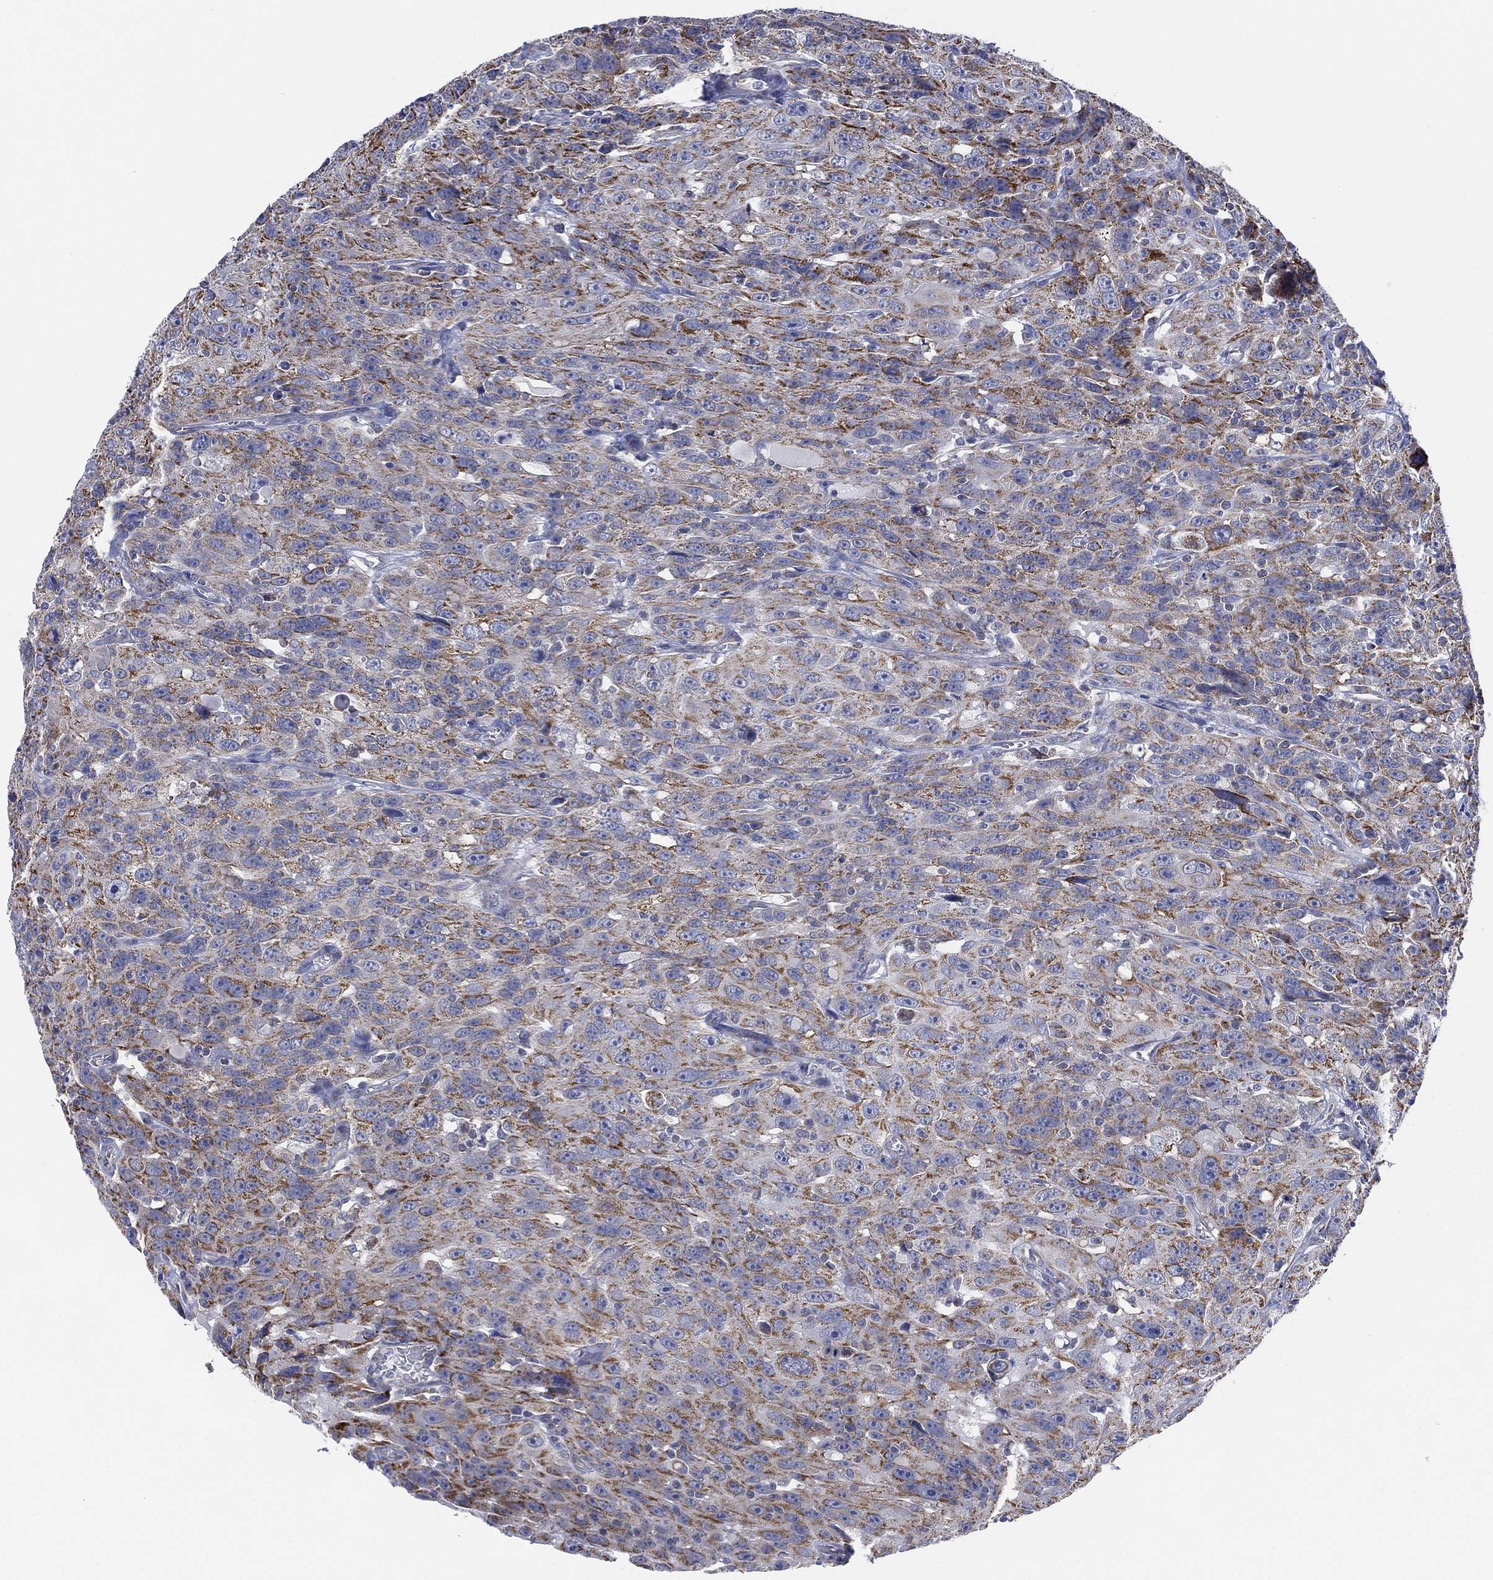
{"staining": {"intensity": "moderate", "quantity": "25%-75%", "location": "cytoplasmic/membranous"}, "tissue": "urothelial cancer", "cell_type": "Tumor cells", "image_type": "cancer", "snomed": [{"axis": "morphology", "description": "Urothelial carcinoma, NOS"}, {"axis": "morphology", "description": "Urothelial carcinoma, High grade"}, {"axis": "topography", "description": "Urinary bladder"}], "caption": "Immunohistochemical staining of urothelial carcinoma (high-grade) demonstrates moderate cytoplasmic/membranous protein positivity in about 25%-75% of tumor cells.", "gene": "INA", "patient": {"sex": "female", "age": 73}}